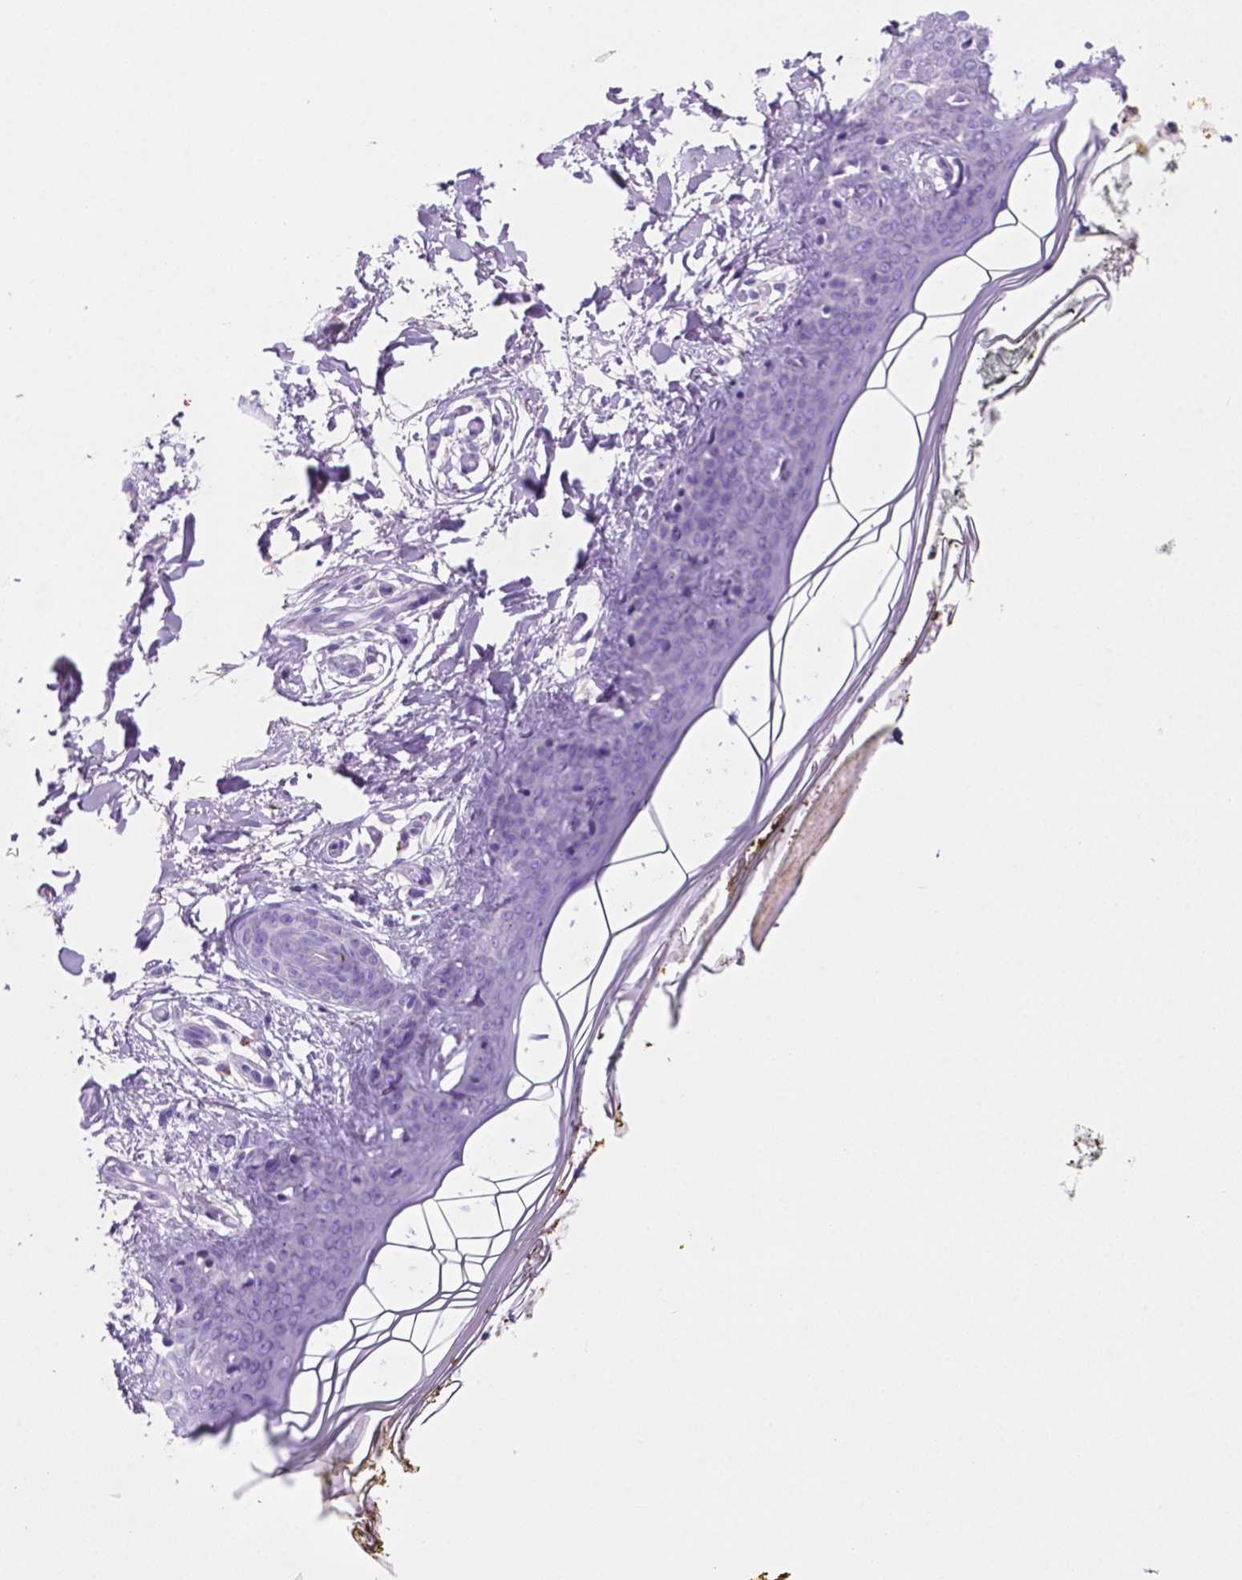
{"staining": {"intensity": "negative", "quantity": "none", "location": "none"}, "tissue": "skin", "cell_type": "Fibroblasts", "image_type": "normal", "snomed": [{"axis": "morphology", "description": "Normal tissue, NOS"}, {"axis": "topography", "description": "Skin"}], "caption": "DAB (3,3'-diaminobenzidine) immunohistochemical staining of benign human skin exhibits no significant staining in fibroblasts.", "gene": "POU4F1", "patient": {"sex": "female", "age": 34}}